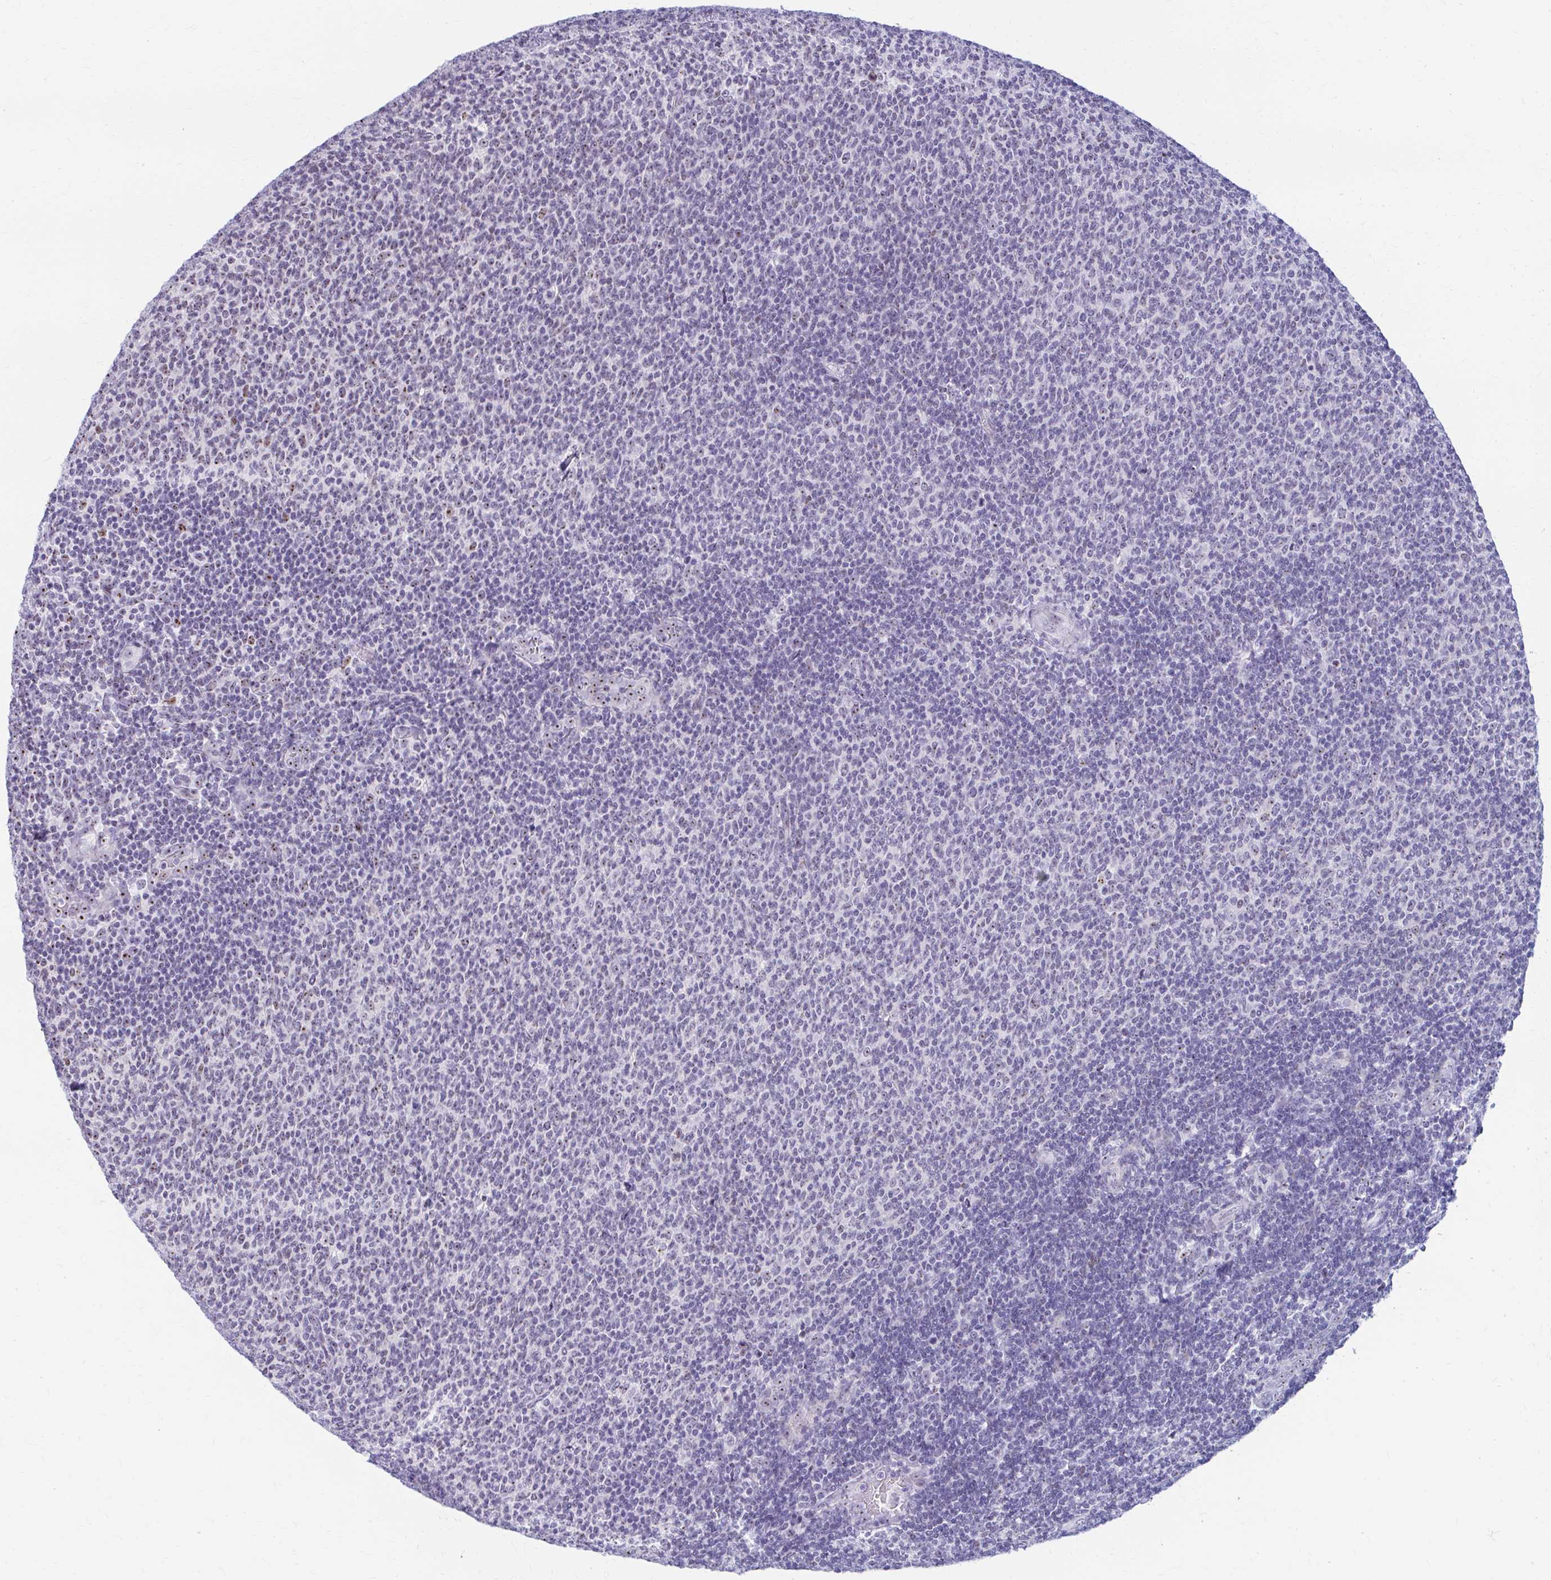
{"staining": {"intensity": "negative", "quantity": "none", "location": "none"}, "tissue": "lymphoma", "cell_type": "Tumor cells", "image_type": "cancer", "snomed": [{"axis": "morphology", "description": "Malignant lymphoma, non-Hodgkin's type, Low grade"}, {"axis": "topography", "description": "Lymph node"}], "caption": "This photomicrograph is of low-grade malignant lymphoma, non-Hodgkin's type stained with immunohistochemistry (IHC) to label a protein in brown with the nuclei are counter-stained blue. There is no expression in tumor cells.", "gene": "FTSJ3", "patient": {"sex": "male", "age": 52}}